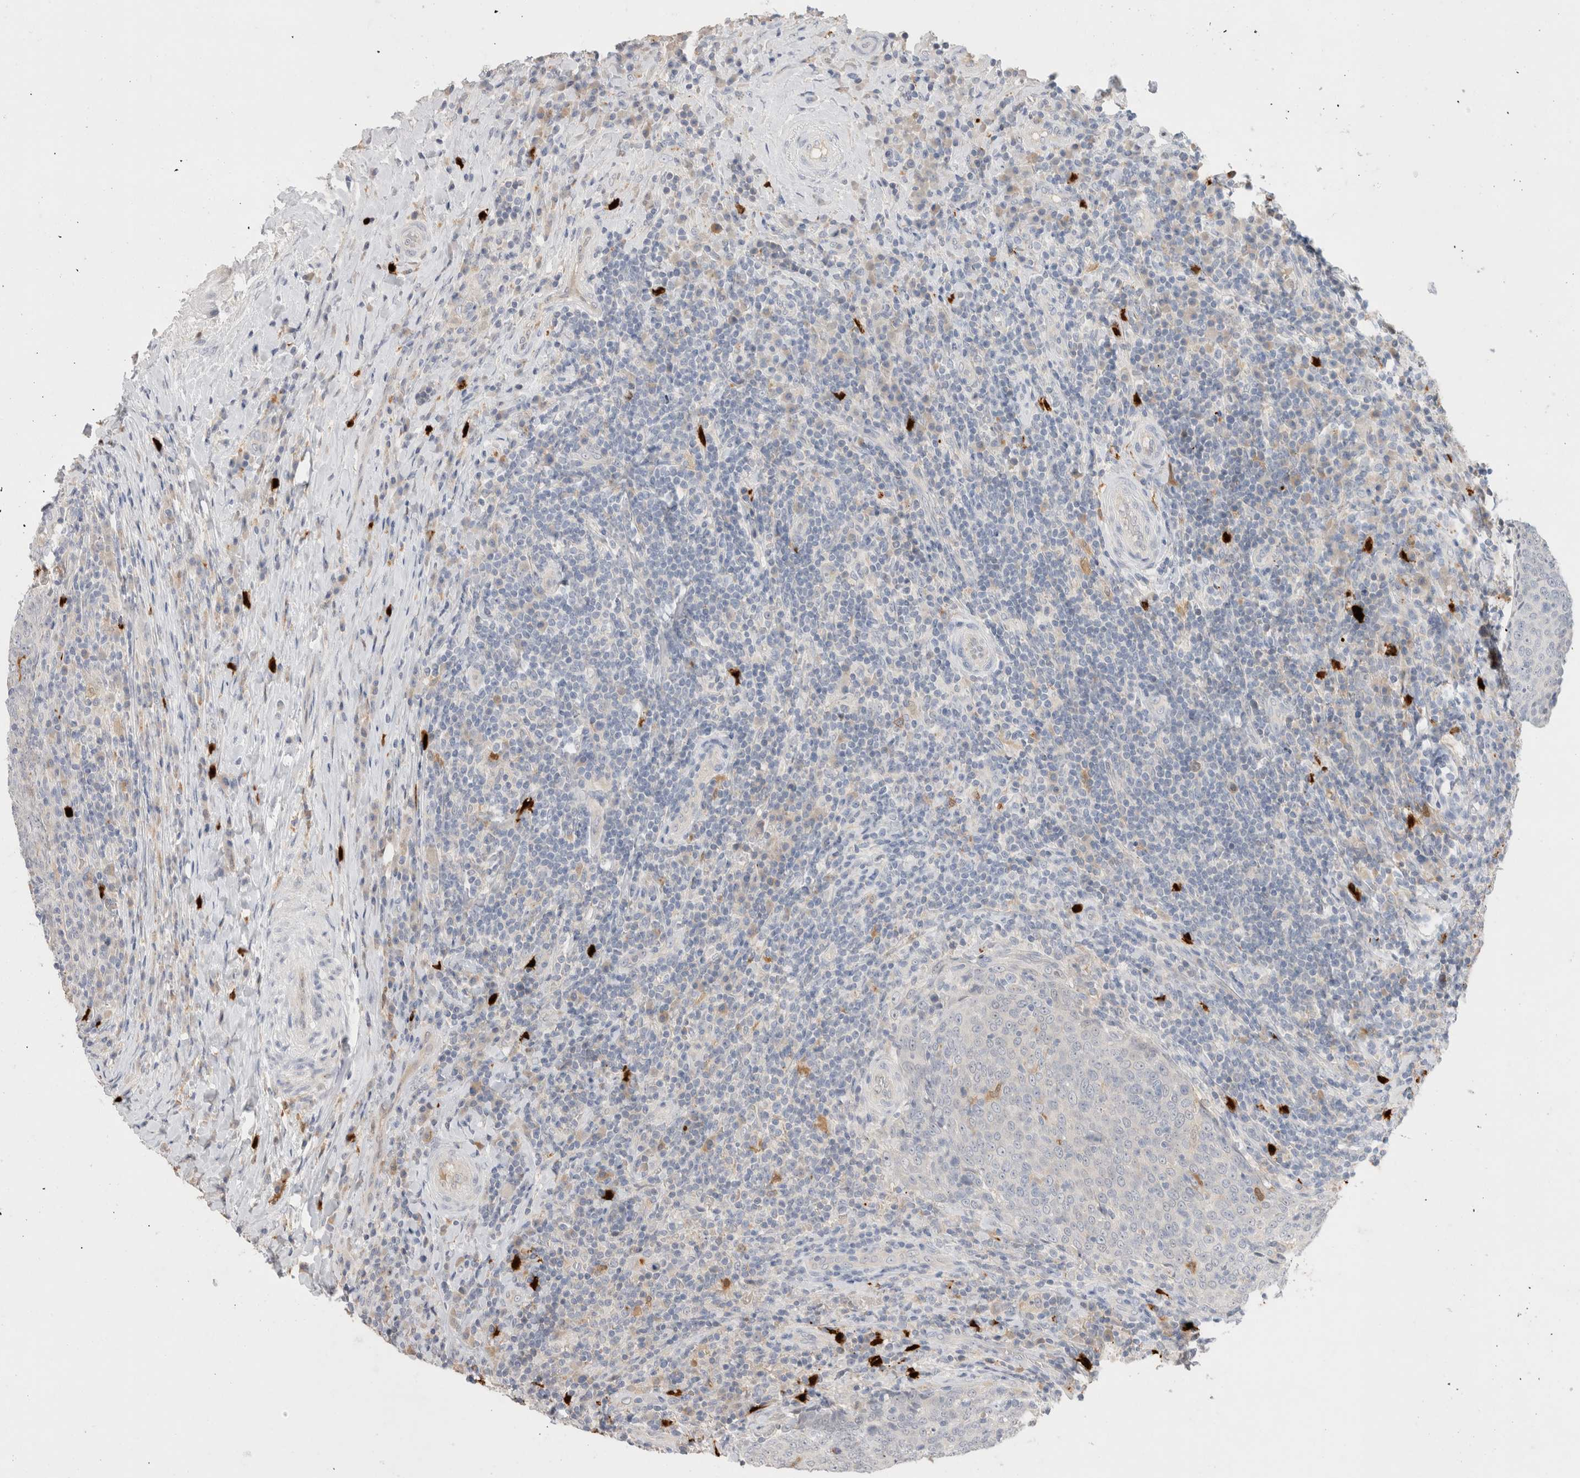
{"staining": {"intensity": "negative", "quantity": "none", "location": "none"}, "tissue": "head and neck cancer", "cell_type": "Tumor cells", "image_type": "cancer", "snomed": [{"axis": "morphology", "description": "Squamous cell carcinoma, NOS"}, {"axis": "morphology", "description": "Squamous cell carcinoma, metastatic, NOS"}, {"axis": "topography", "description": "Lymph node"}, {"axis": "topography", "description": "Head-Neck"}], "caption": "Photomicrograph shows no significant protein expression in tumor cells of squamous cell carcinoma (head and neck).", "gene": "HPGDS", "patient": {"sex": "male", "age": 62}}